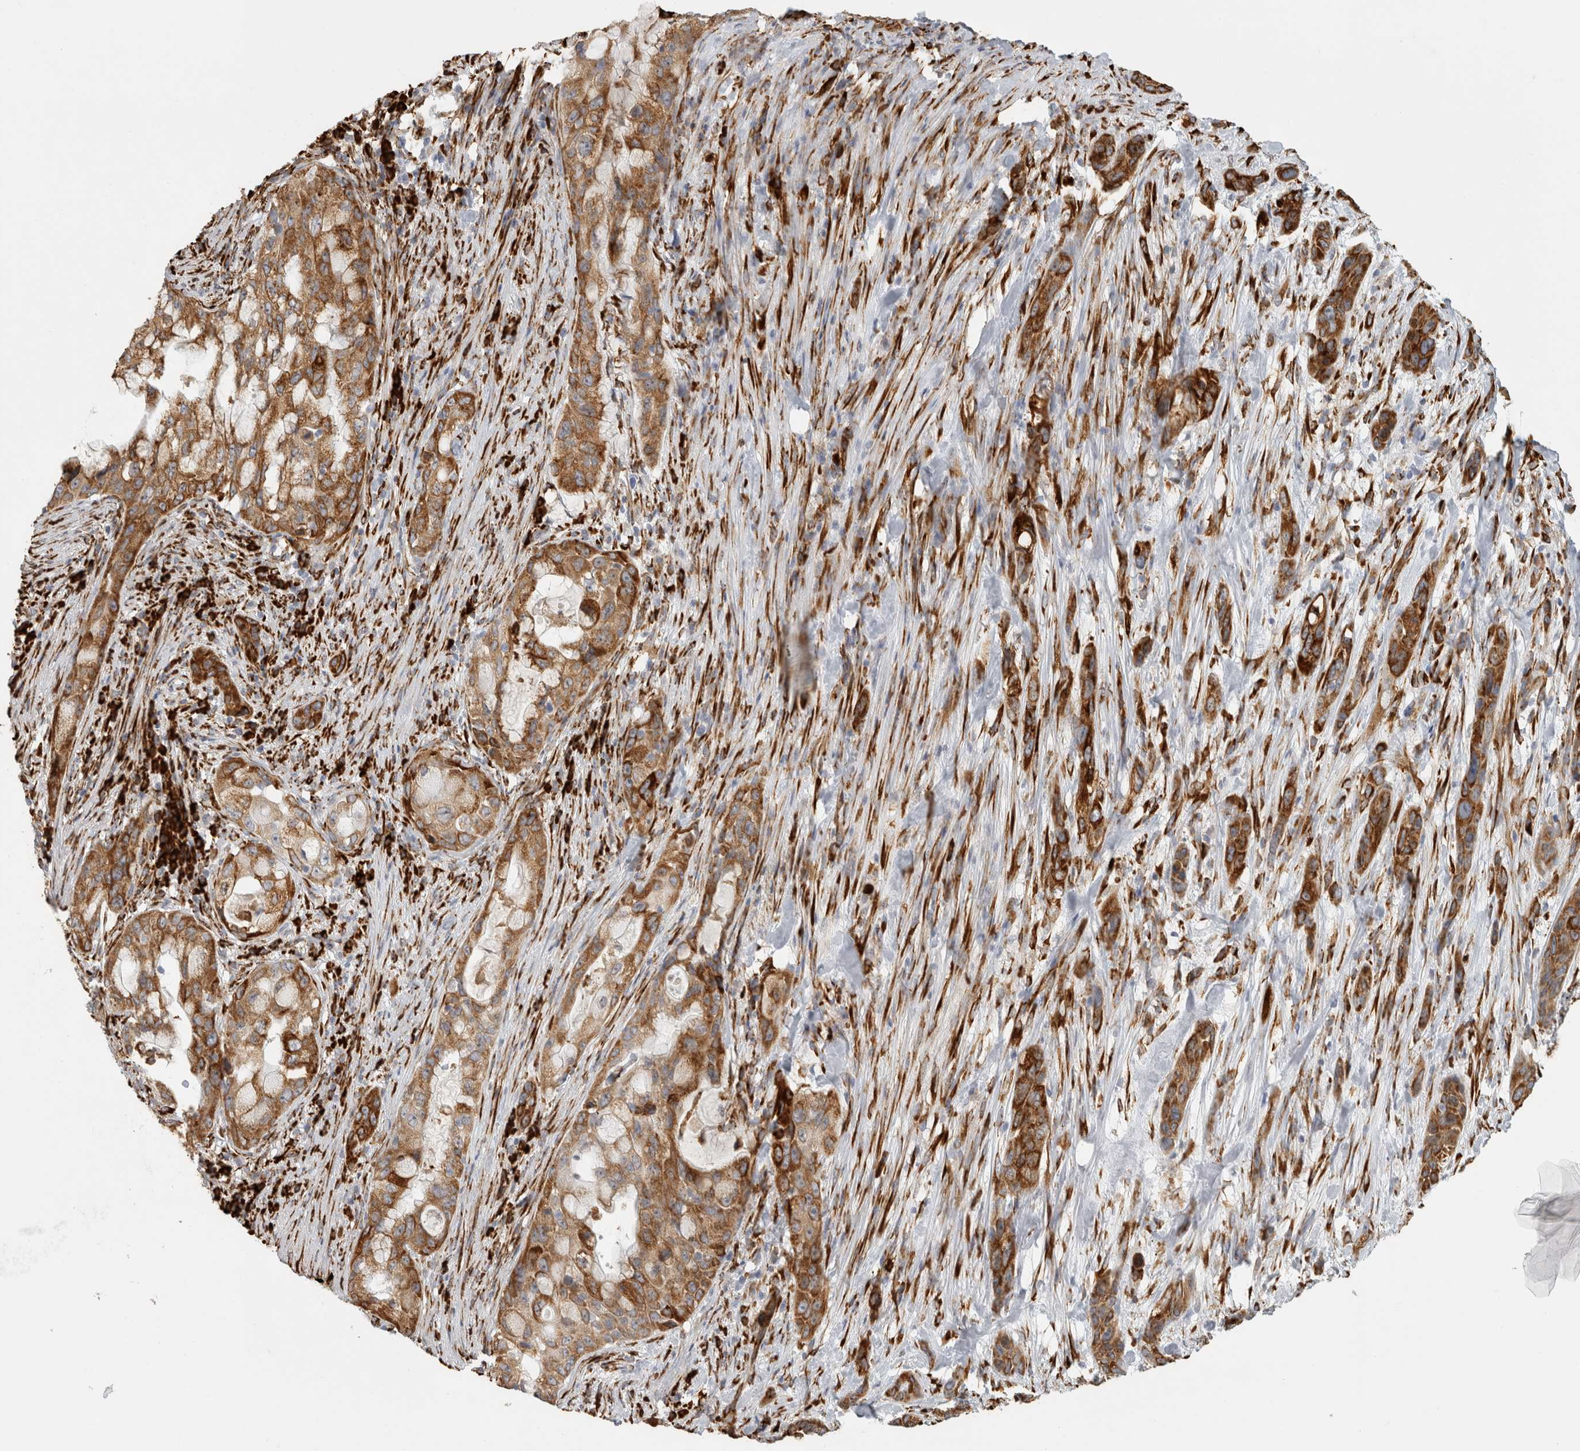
{"staining": {"intensity": "strong", "quantity": ">75%", "location": "cytoplasmic/membranous"}, "tissue": "pancreatic cancer", "cell_type": "Tumor cells", "image_type": "cancer", "snomed": [{"axis": "morphology", "description": "Adenocarcinoma, NOS"}, {"axis": "topography", "description": "Pancreas"}], "caption": "Tumor cells reveal strong cytoplasmic/membranous expression in approximately >75% of cells in adenocarcinoma (pancreatic).", "gene": "OSTN", "patient": {"sex": "male", "age": 53}}